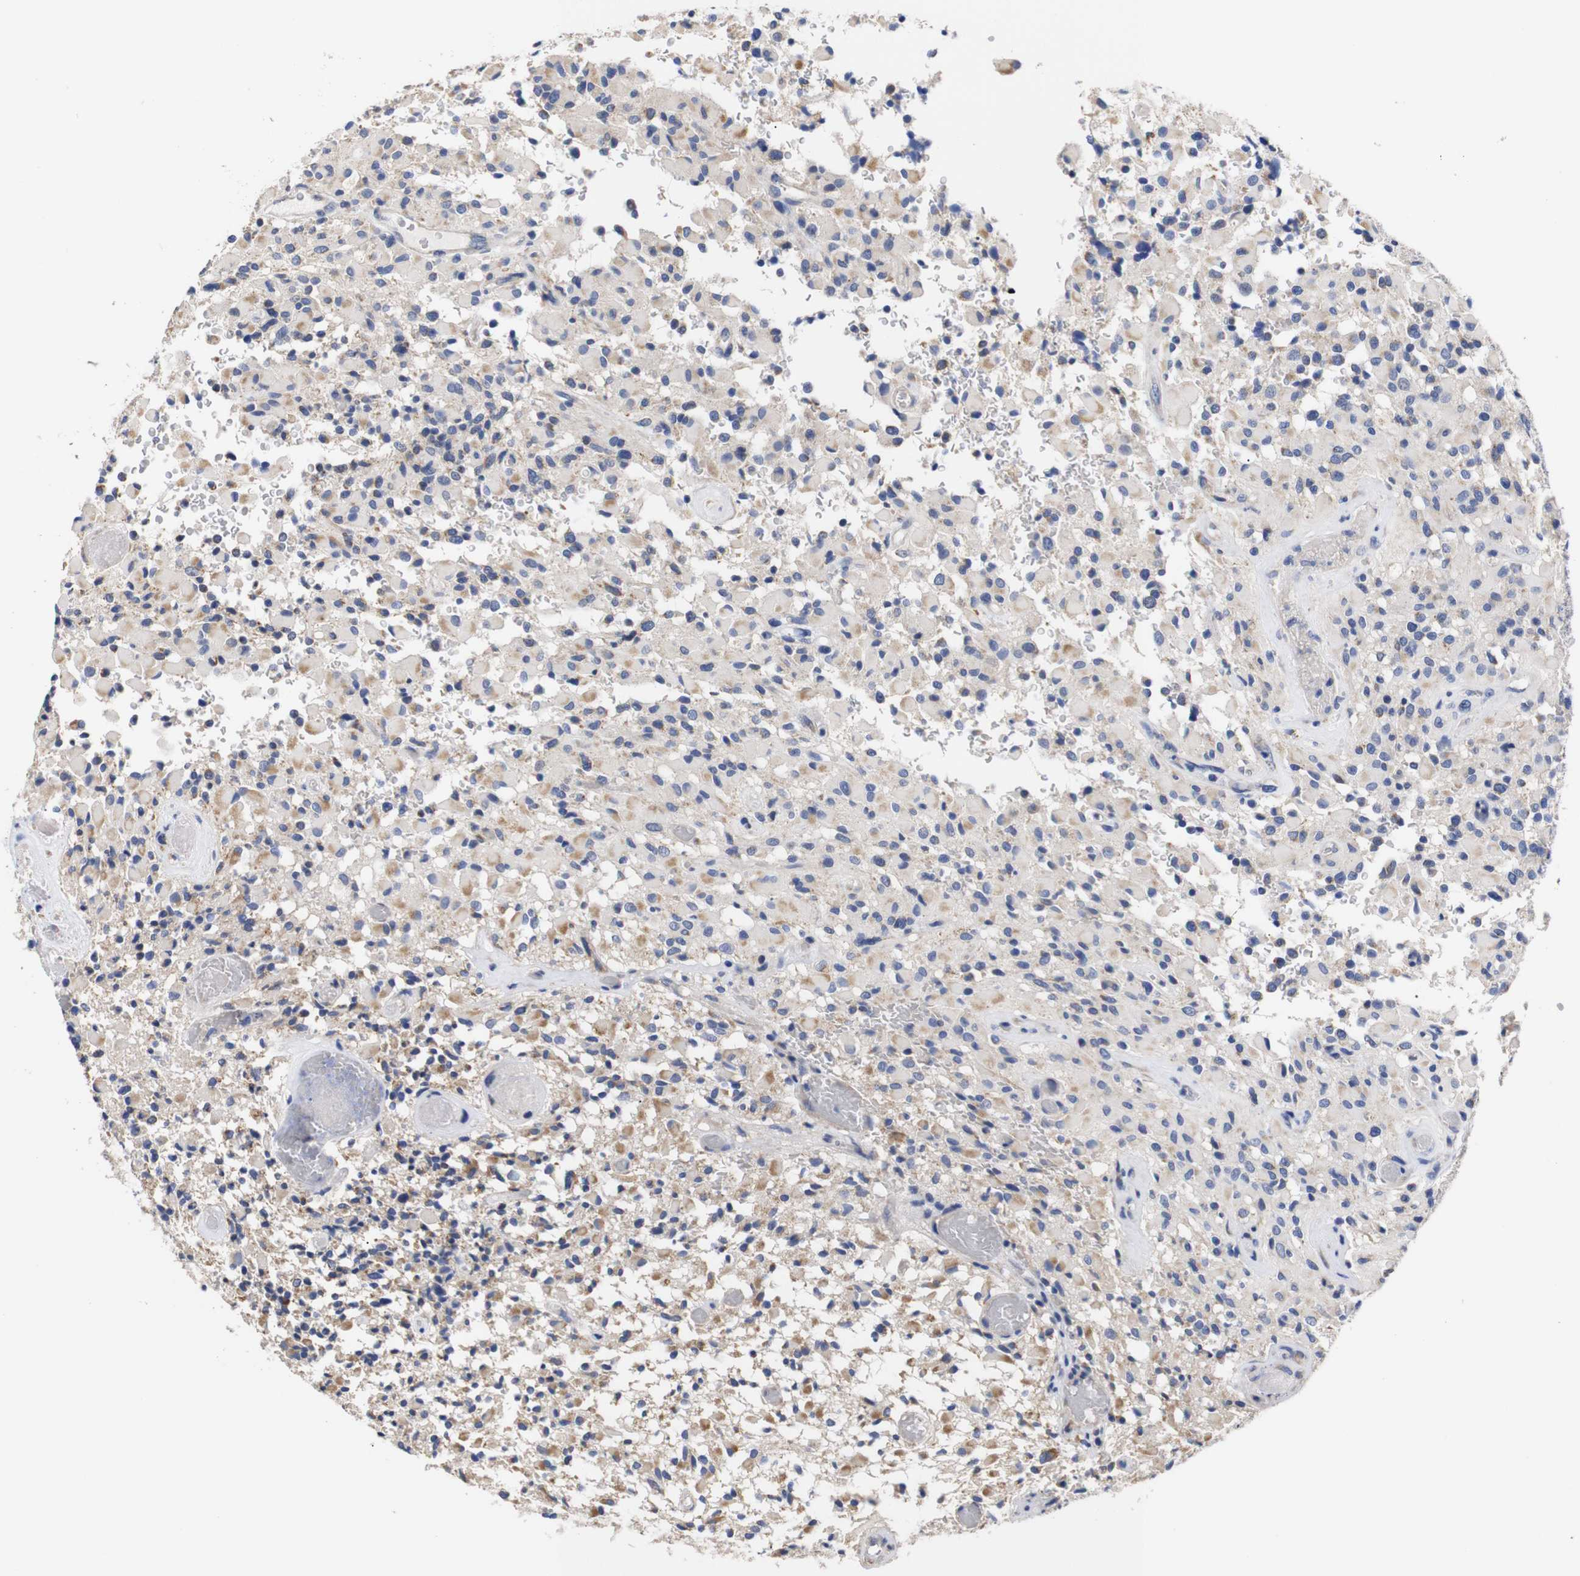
{"staining": {"intensity": "weak", "quantity": "<25%", "location": "cytoplasmic/membranous"}, "tissue": "glioma", "cell_type": "Tumor cells", "image_type": "cancer", "snomed": [{"axis": "morphology", "description": "Glioma, malignant, High grade"}, {"axis": "topography", "description": "Brain"}], "caption": "This image is of glioma stained with immunohistochemistry to label a protein in brown with the nuclei are counter-stained blue. There is no positivity in tumor cells.", "gene": "OPN3", "patient": {"sex": "male", "age": 71}}